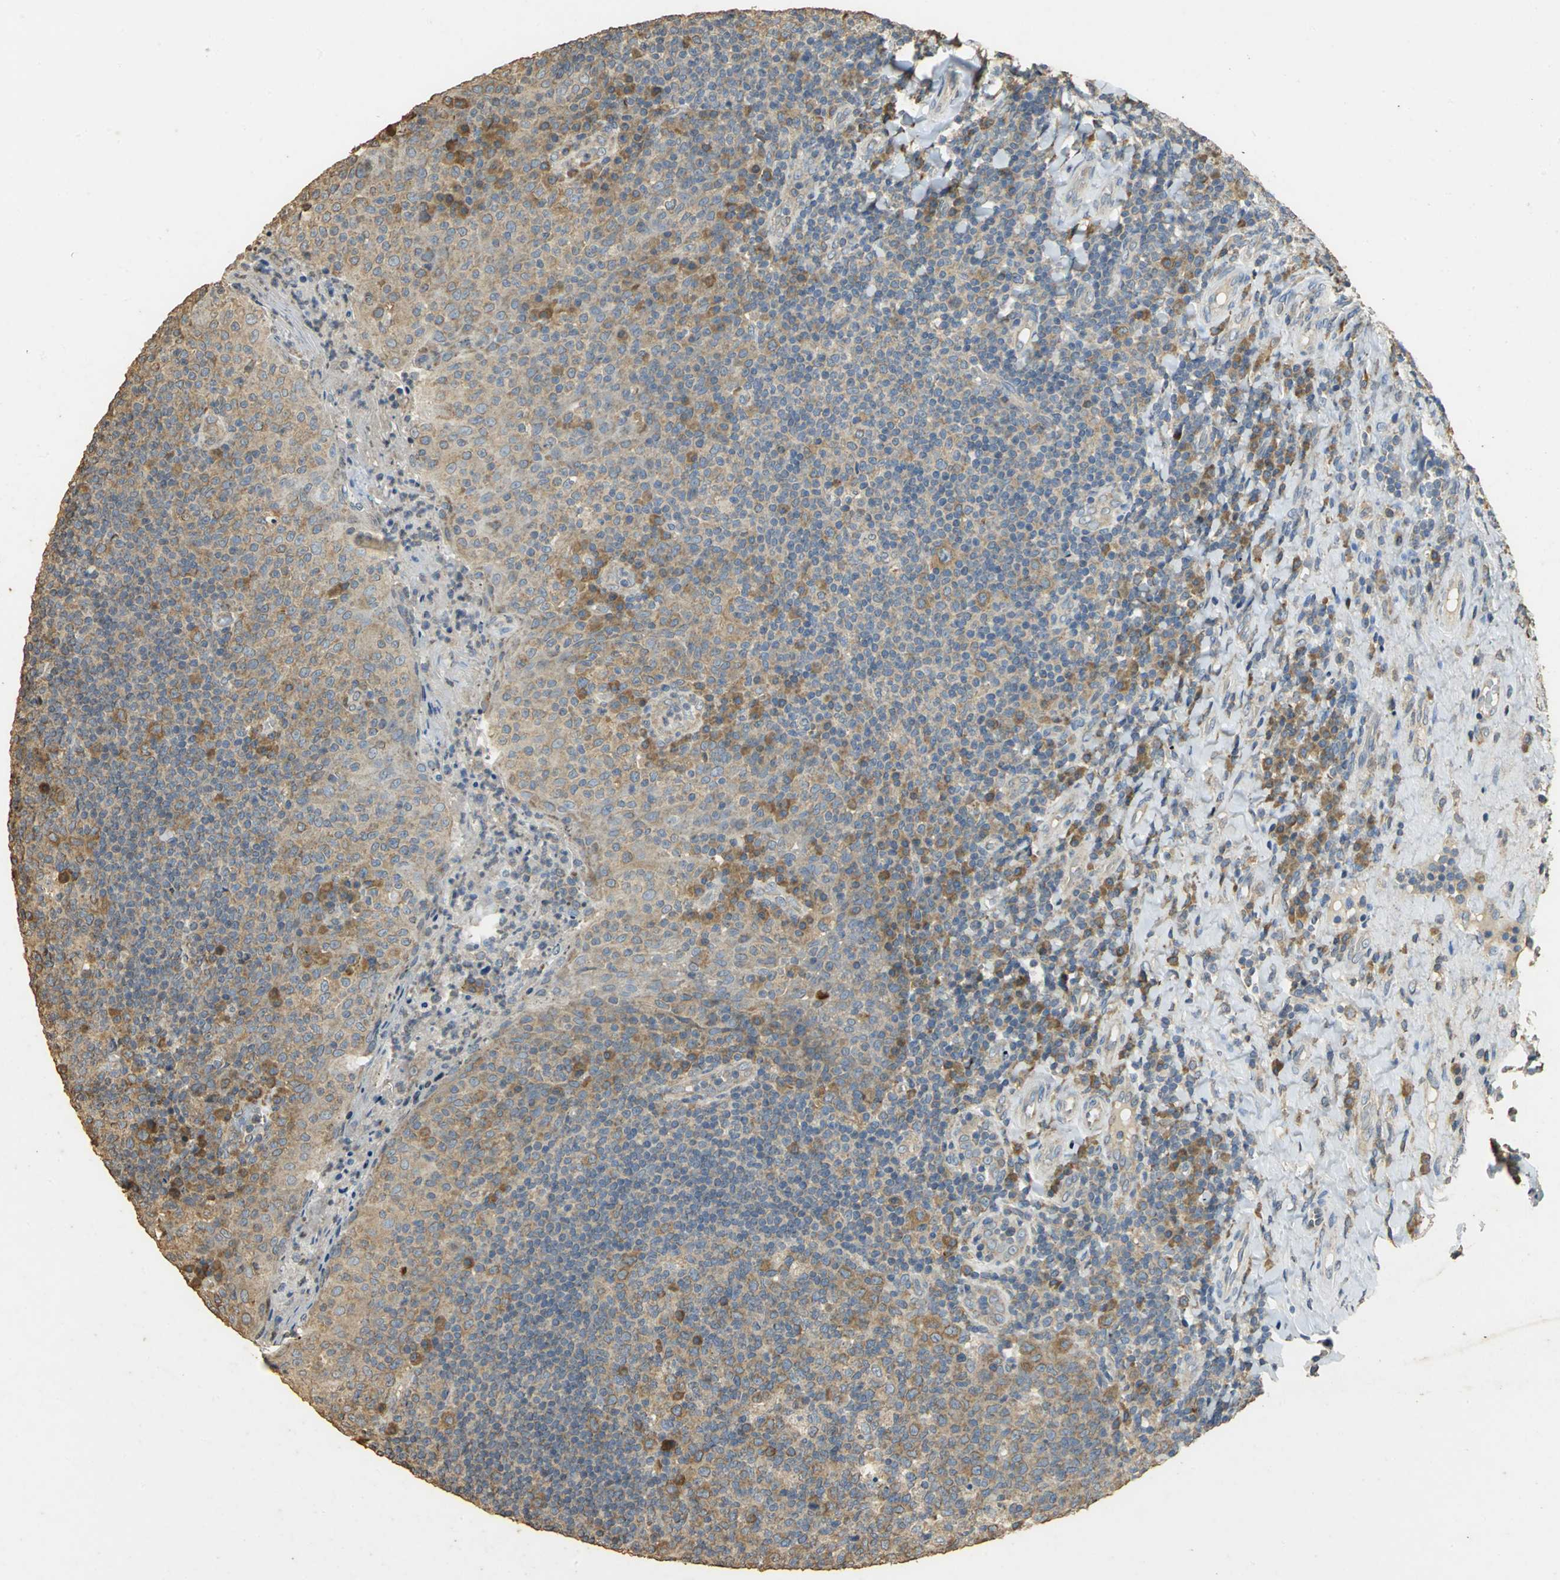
{"staining": {"intensity": "weak", "quantity": "25%-75%", "location": "cytoplasmic/membranous"}, "tissue": "tonsil", "cell_type": "Germinal center cells", "image_type": "normal", "snomed": [{"axis": "morphology", "description": "Normal tissue, NOS"}, {"axis": "topography", "description": "Tonsil"}], "caption": "Approximately 25%-75% of germinal center cells in normal human tonsil demonstrate weak cytoplasmic/membranous protein positivity as visualized by brown immunohistochemical staining.", "gene": "ACSL4", "patient": {"sex": "male", "age": 17}}